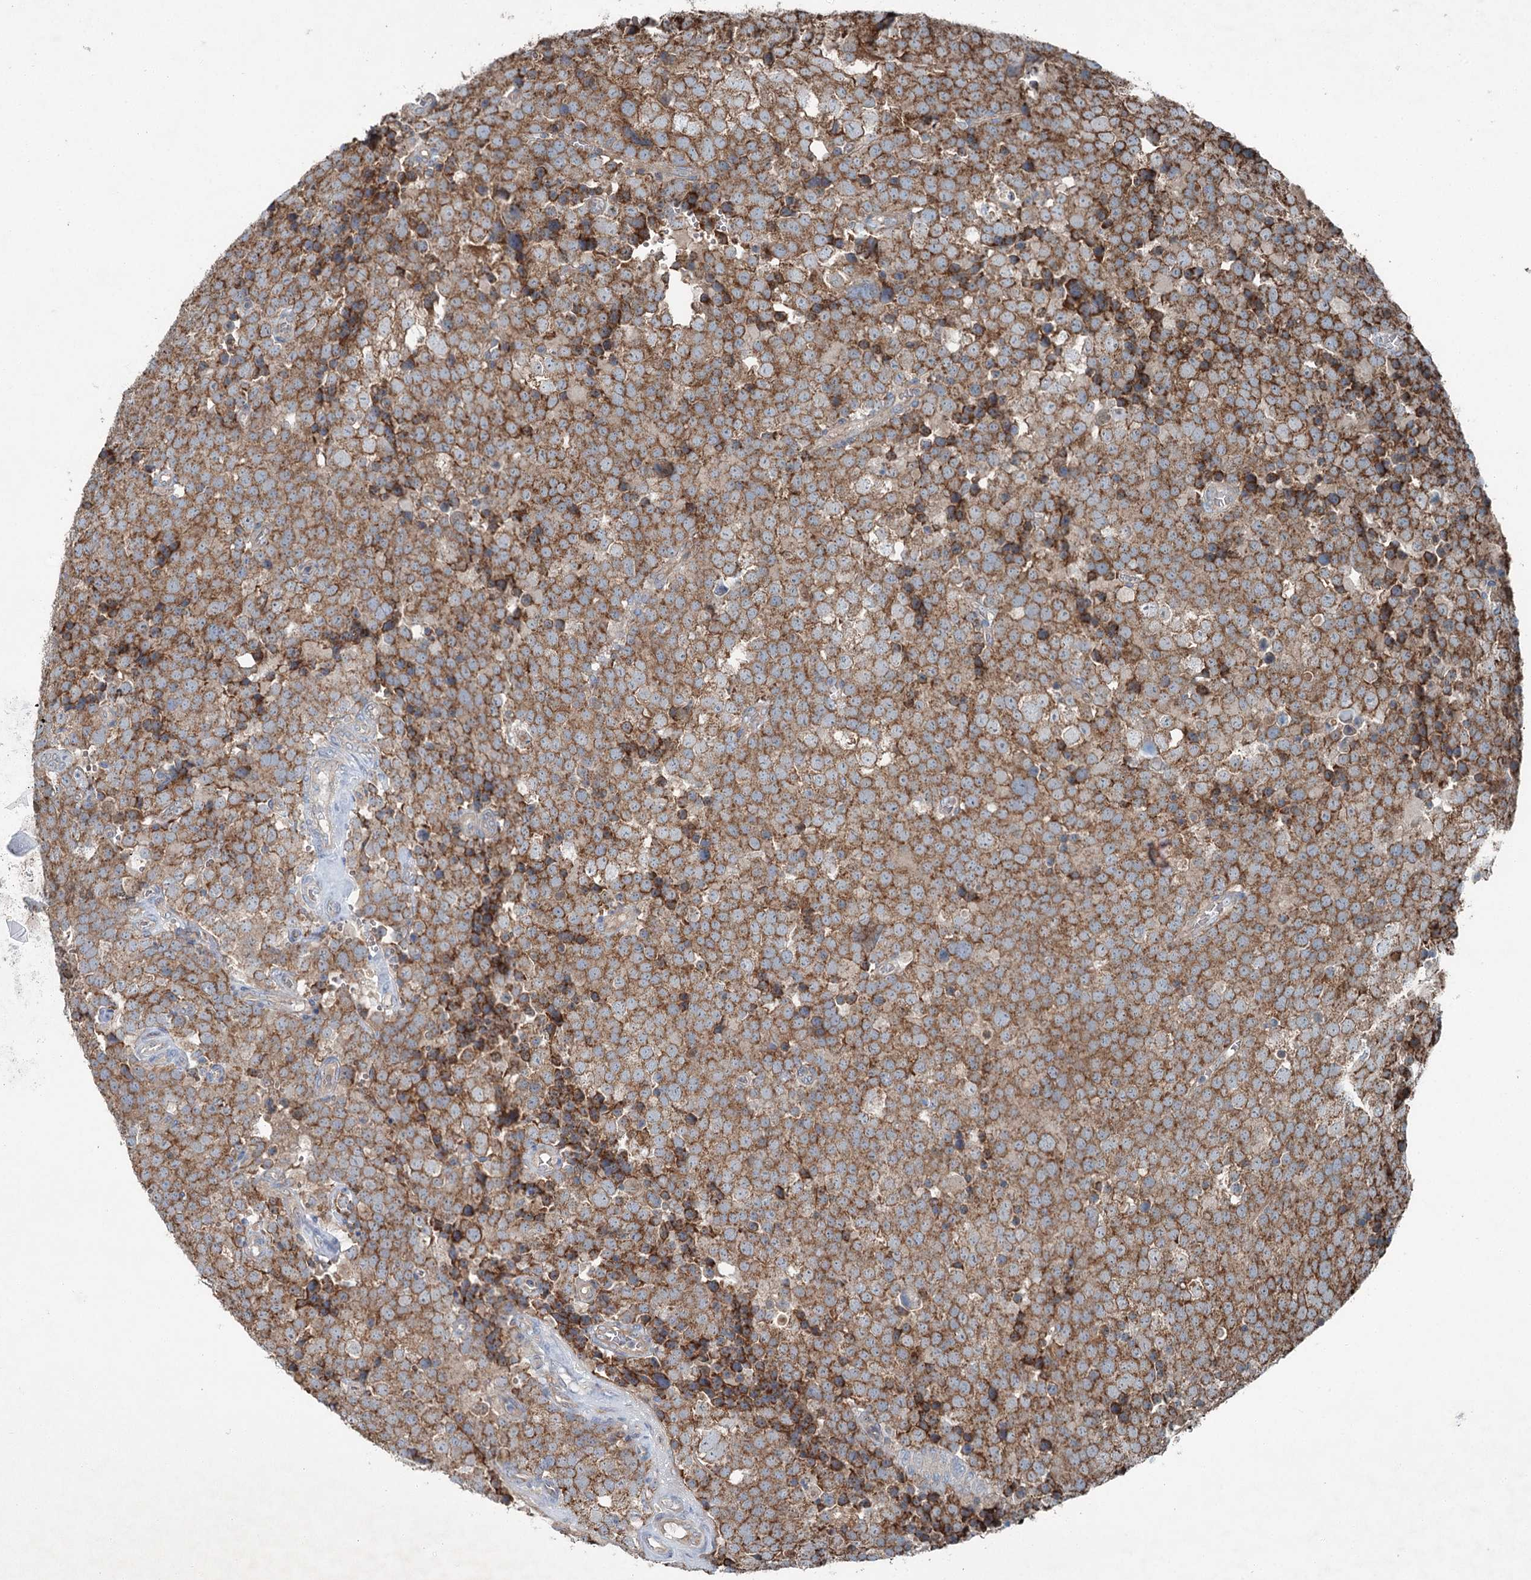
{"staining": {"intensity": "moderate", "quantity": ">75%", "location": "cytoplasmic/membranous"}, "tissue": "testis cancer", "cell_type": "Tumor cells", "image_type": "cancer", "snomed": [{"axis": "morphology", "description": "Seminoma, NOS"}, {"axis": "topography", "description": "Testis"}], "caption": "High-power microscopy captured an immunohistochemistry (IHC) histopathology image of testis seminoma, revealing moderate cytoplasmic/membranous staining in approximately >75% of tumor cells.", "gene": "CHCHD5", "patient": {"sex": "male", "age": 71}}